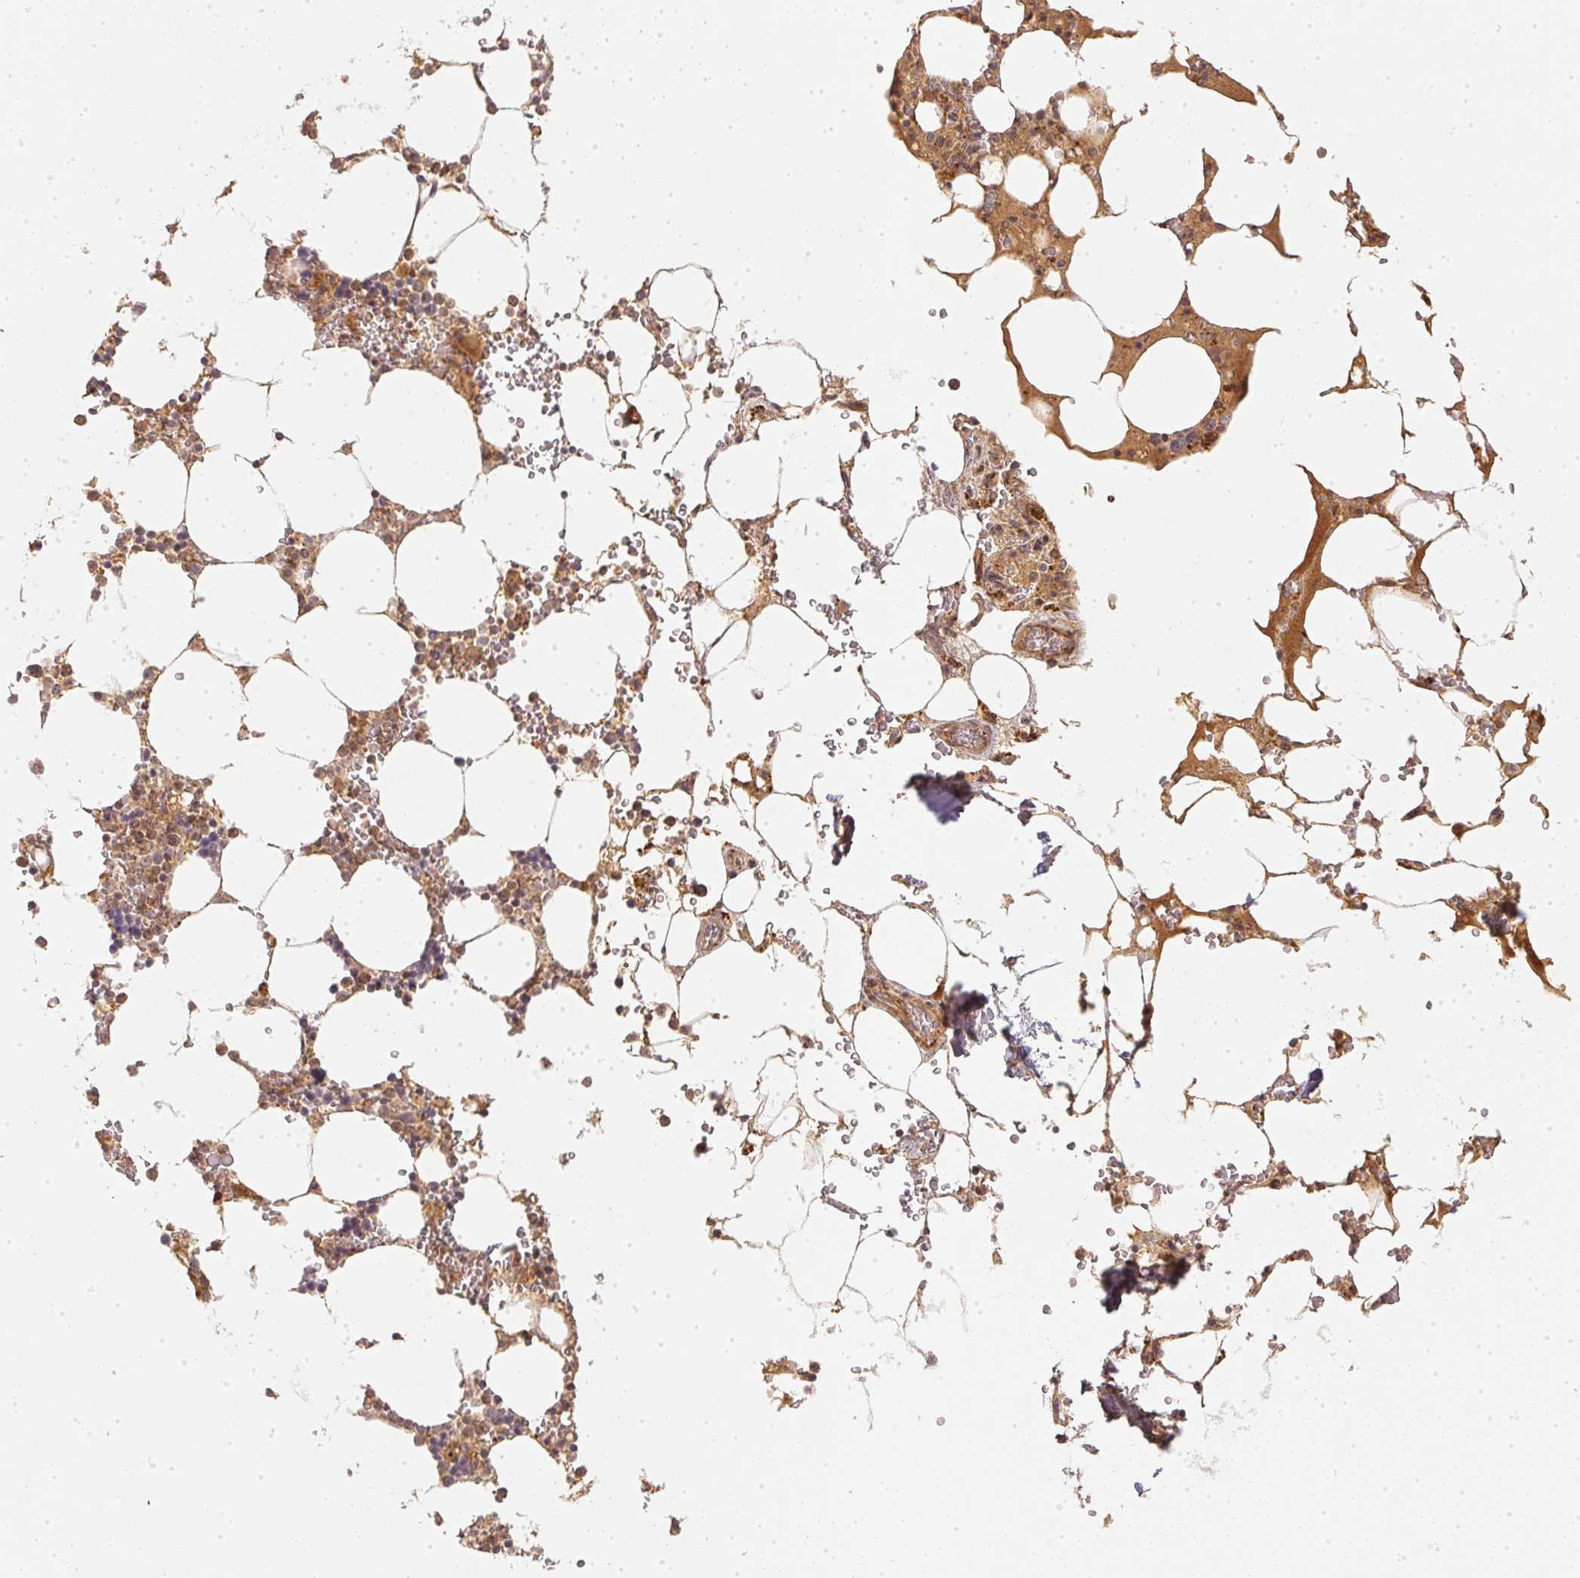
{"staining": {"intensity": "moderate", "quantity": "<25%", "location": "cytoplasmic/membranous"}, "tissue": "bone marrow", "cell_type": "Hematopoietic cells", "image_type": "normal", "snomed": [{"axis": "morphology", "description": "Normal tissue, NOS"}, {"axis": "topography", "description": "Bone marrow"}], "caption": "High-power microscopy captured an immunohistochemistry (IHC) image of normal bone marrow, revealing moderate cytoplasmic/membranous staining in approximately <25% of hematopoietic cells.", "gene": "SERPINE1", "patient": {"sex": "male", "age": 64}}